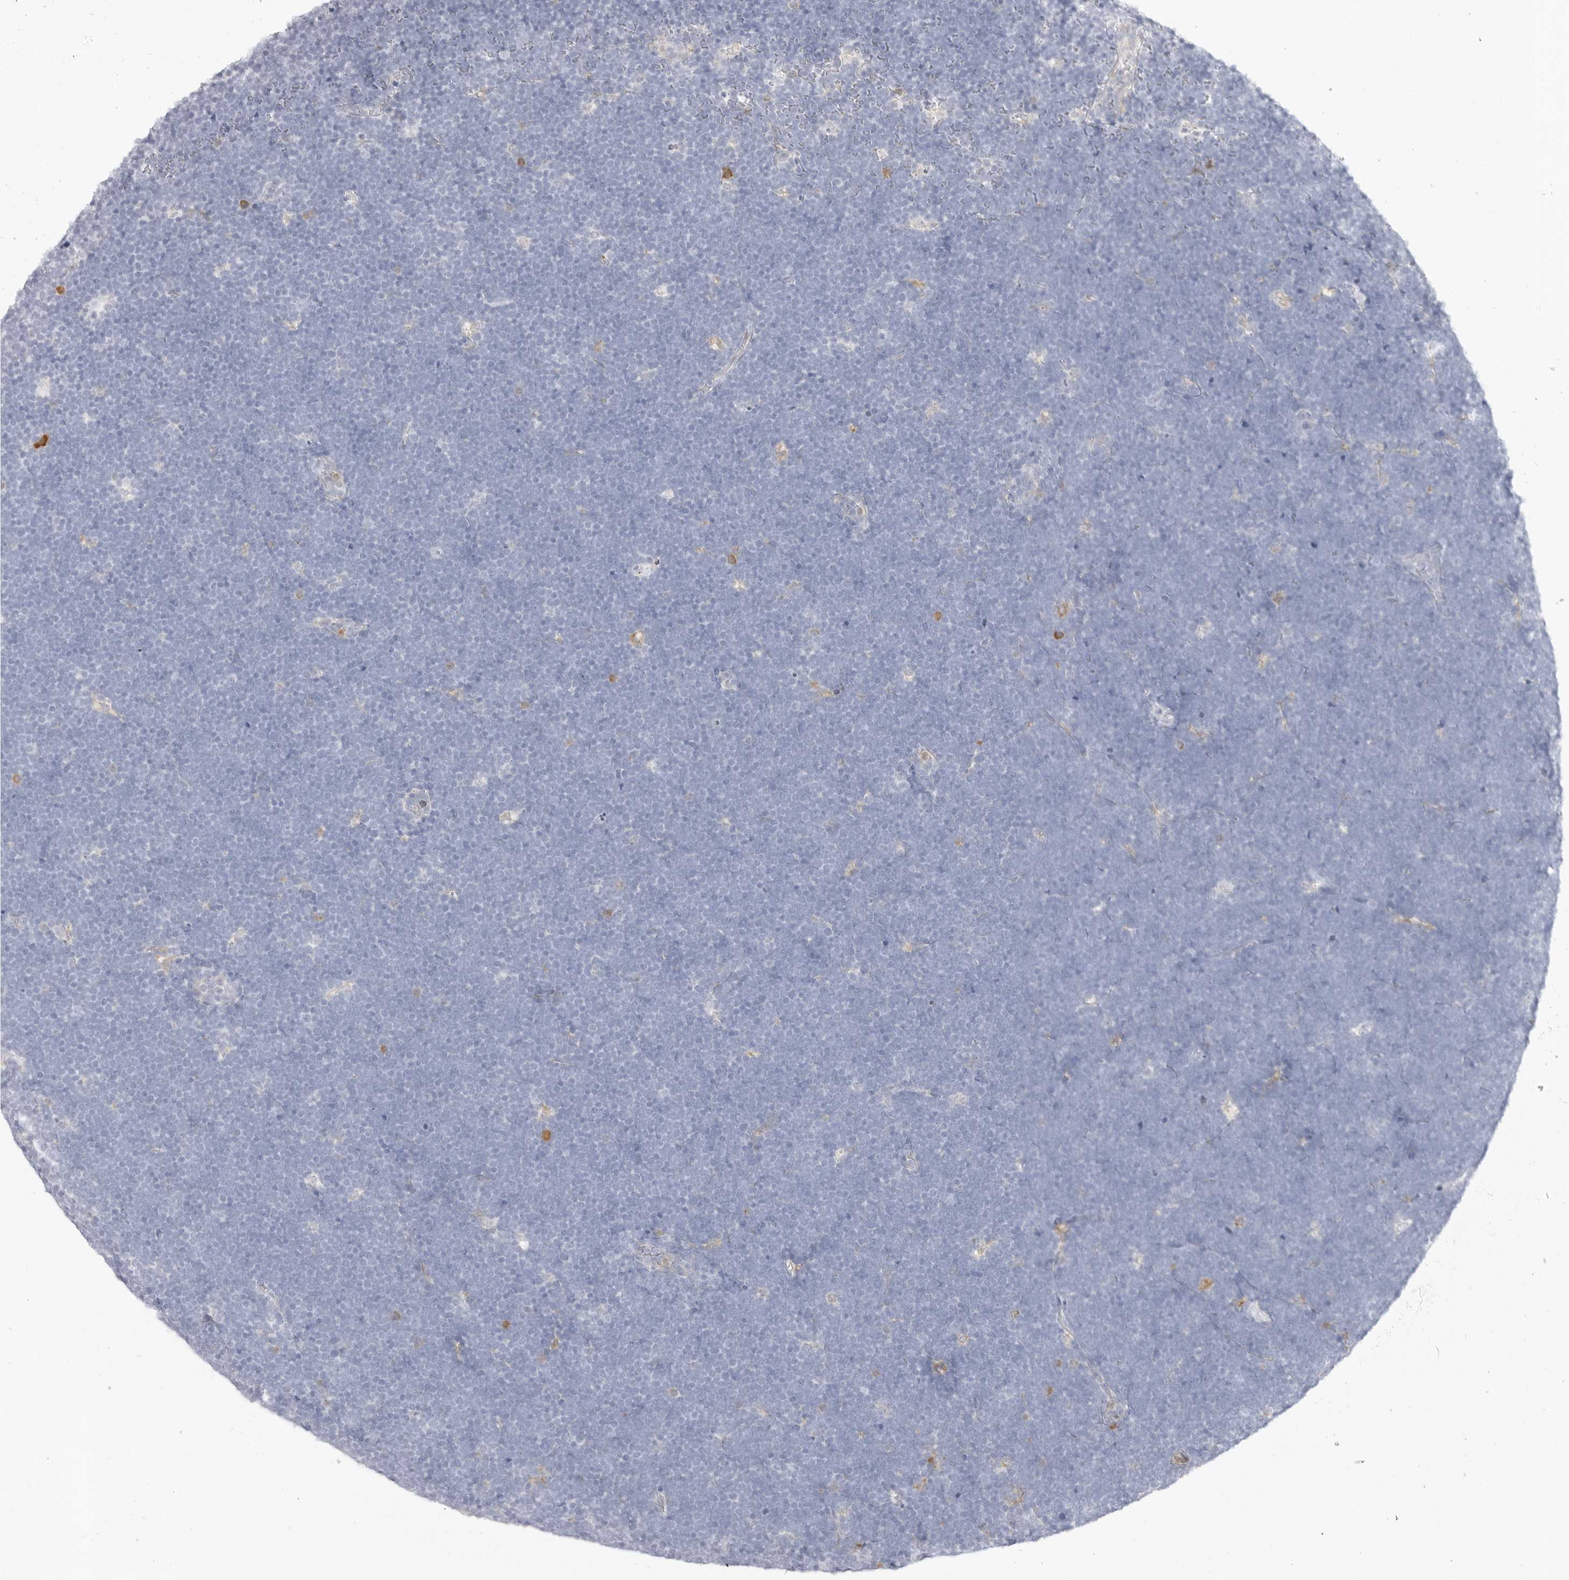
{"staining": {"intensity": "negative", "quantity": "none", "location": "none"}, "tissue": "lymphoma", "cell_type": "Tumor cells", "image_type": "cancer", "snomed": [{"axis": "morphology", "description": "Malignant lymphoma, non-Hodgkin's type, High grade"}, {"axis": "topography", "description": "Lymph node"}], "caption": "IHC image of neoplastic tissue: lymphoma stained with DAB (3,3'-diaminobenzidine) reveals no significant protein staining in tumor cells.", "gene": "THEM4", "patient": {"sex": "male", "age": 13}}